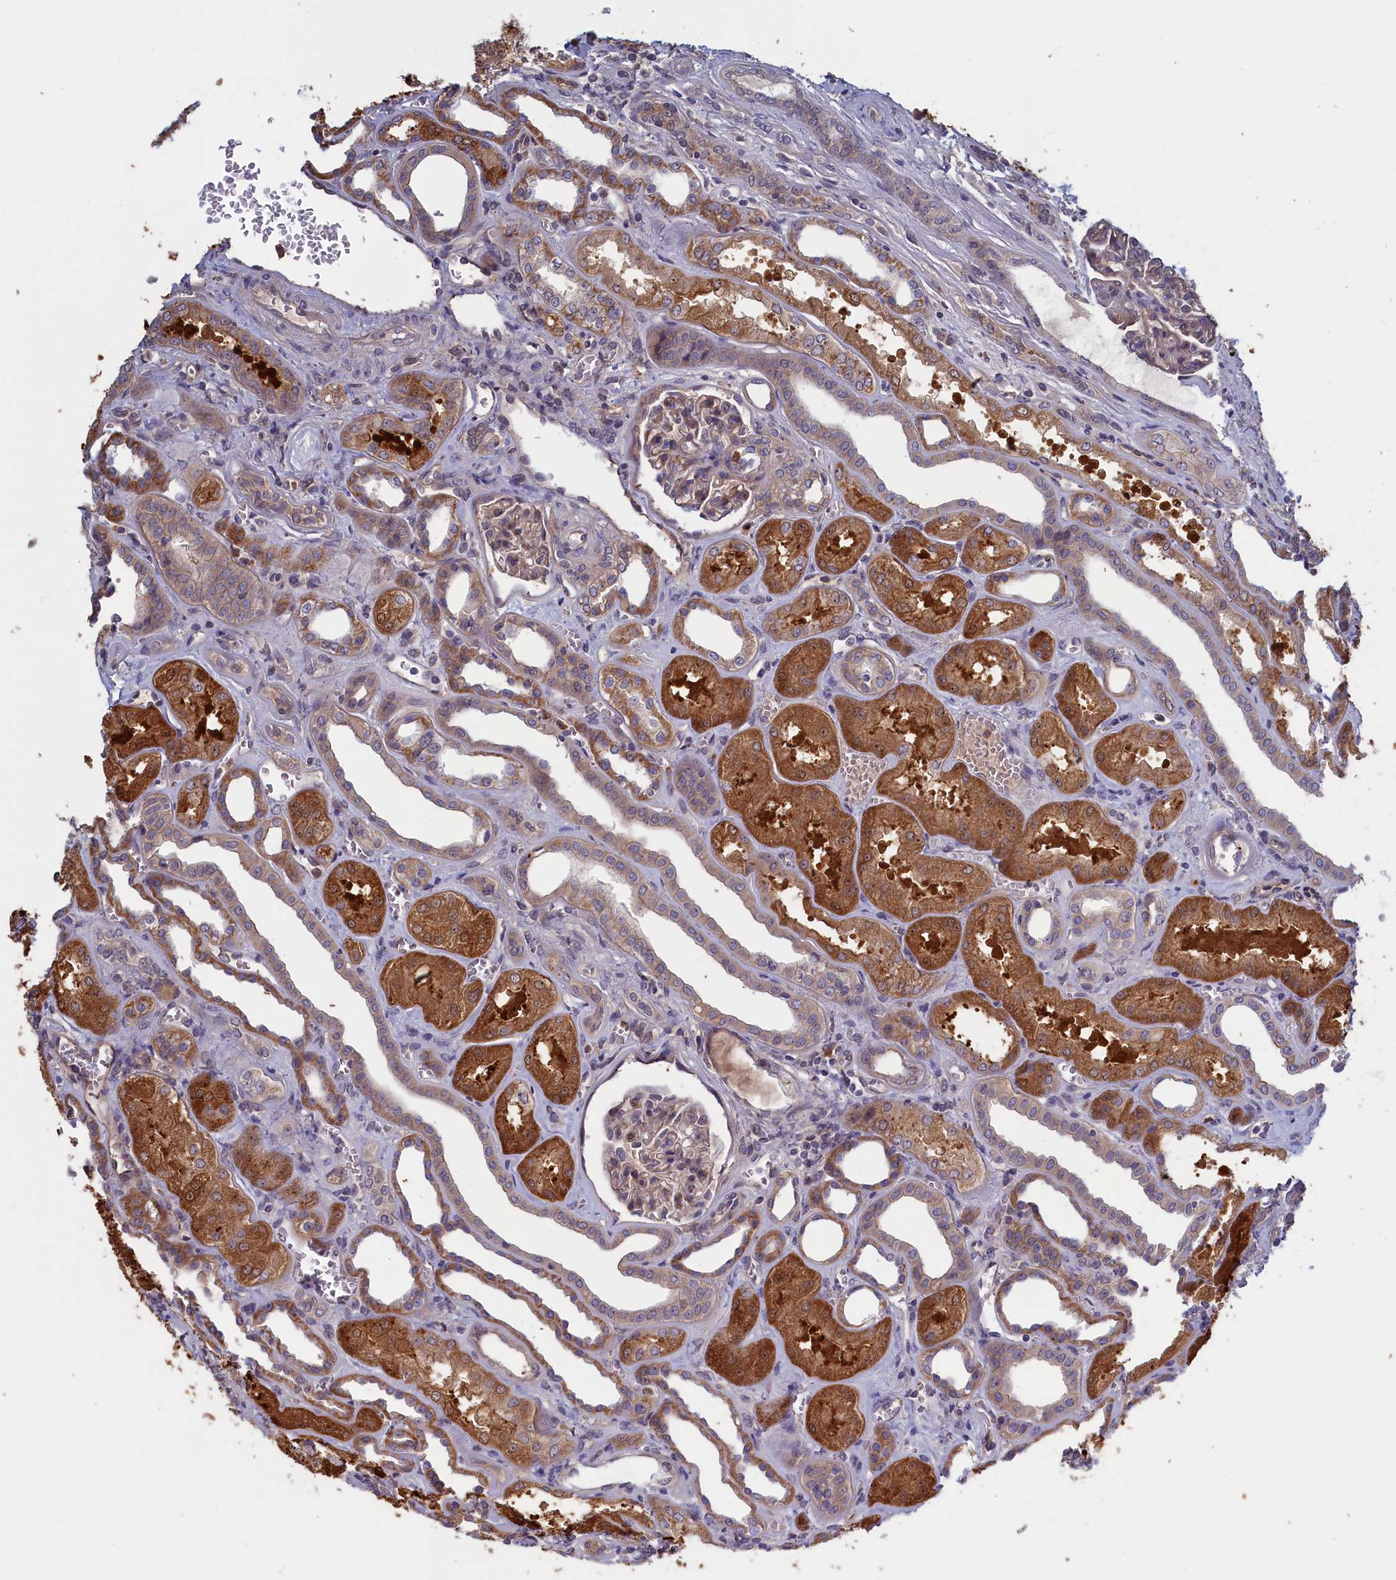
{"staining": {"intensity": "weak", "quantity": "25%-75%", "location": "cytoplasmic/membranous"}, "tissue": "kidney", "cell_type": "Cells in glomeruli", "image_type": "normal", "snomed": [{"axis": "morphology", "description": "Normal tissue, NOS"}, {"axis": "morphology", "description": "Adenocarcinoma, NOS"}, {"axis": "topography", "description": "Kidney"}], "caption": "Immunohistochemical staining of normal human kidney exhibits low levels of weak cytoplasmic/membranous expression in about 25%-75% of cells in glomeruli.", "gene": "PLP2", "patient": {"sex": "female", "age": 68}}